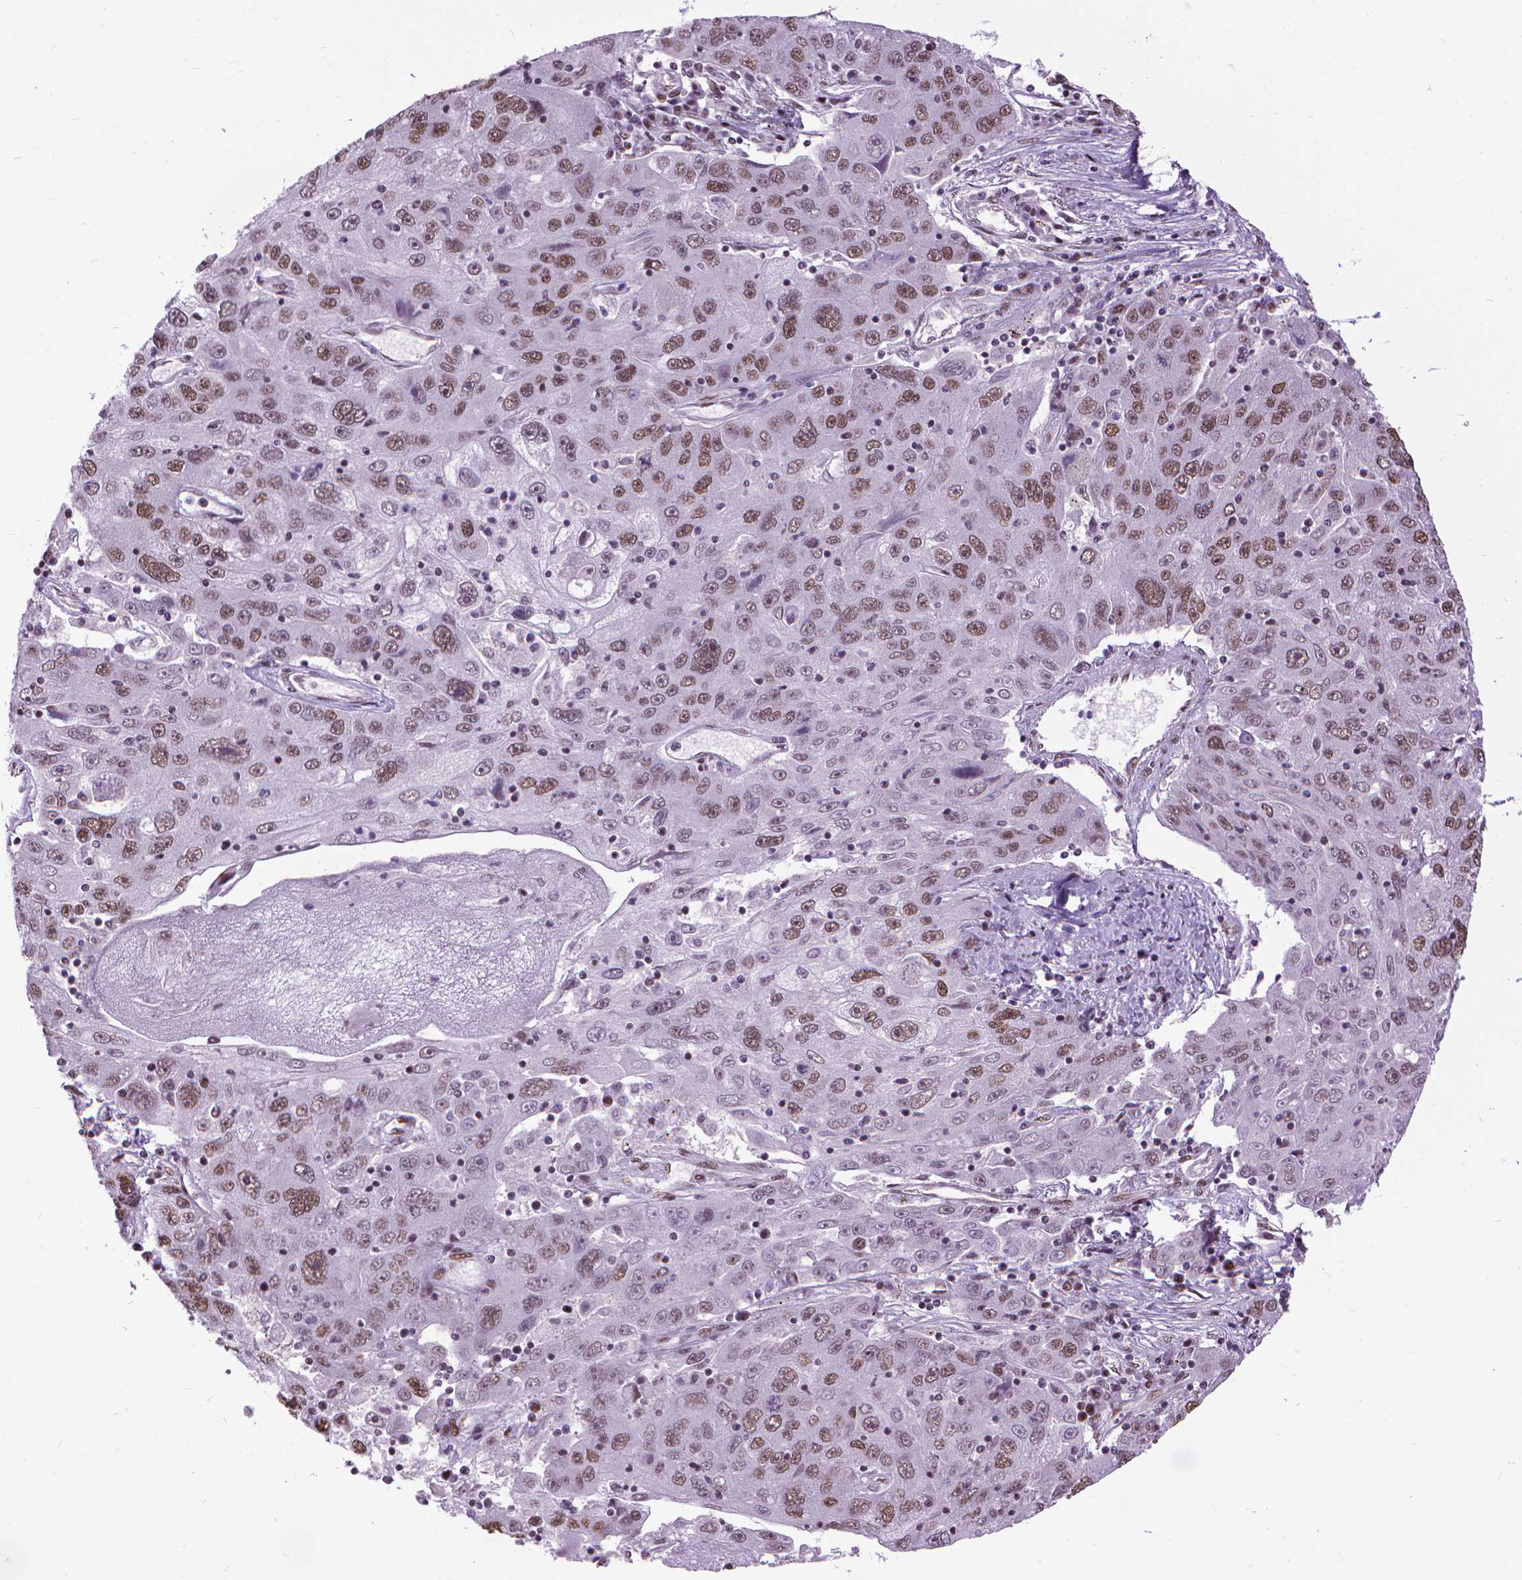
{"staining": {"intensity": "moderate", "quantity": ">75%", "location": "nuclear"}, "tissue": "stomach cancer", "cell_type": "Tumor cells", "image_type": "cancer", "snomed": [{"axis": "morphology", "description": "Adenocarcinoma, NOS"}, {"axis": "topography", "description": "Stomach"}], "caption": "This histopathology image reveals immunohistochemistry staining of stomach cancer, with medium moderate nuclear staining in about >75% of tumor cells.", "gene": "AKAP8", "patient": {"sex": "male", "age": 56}}